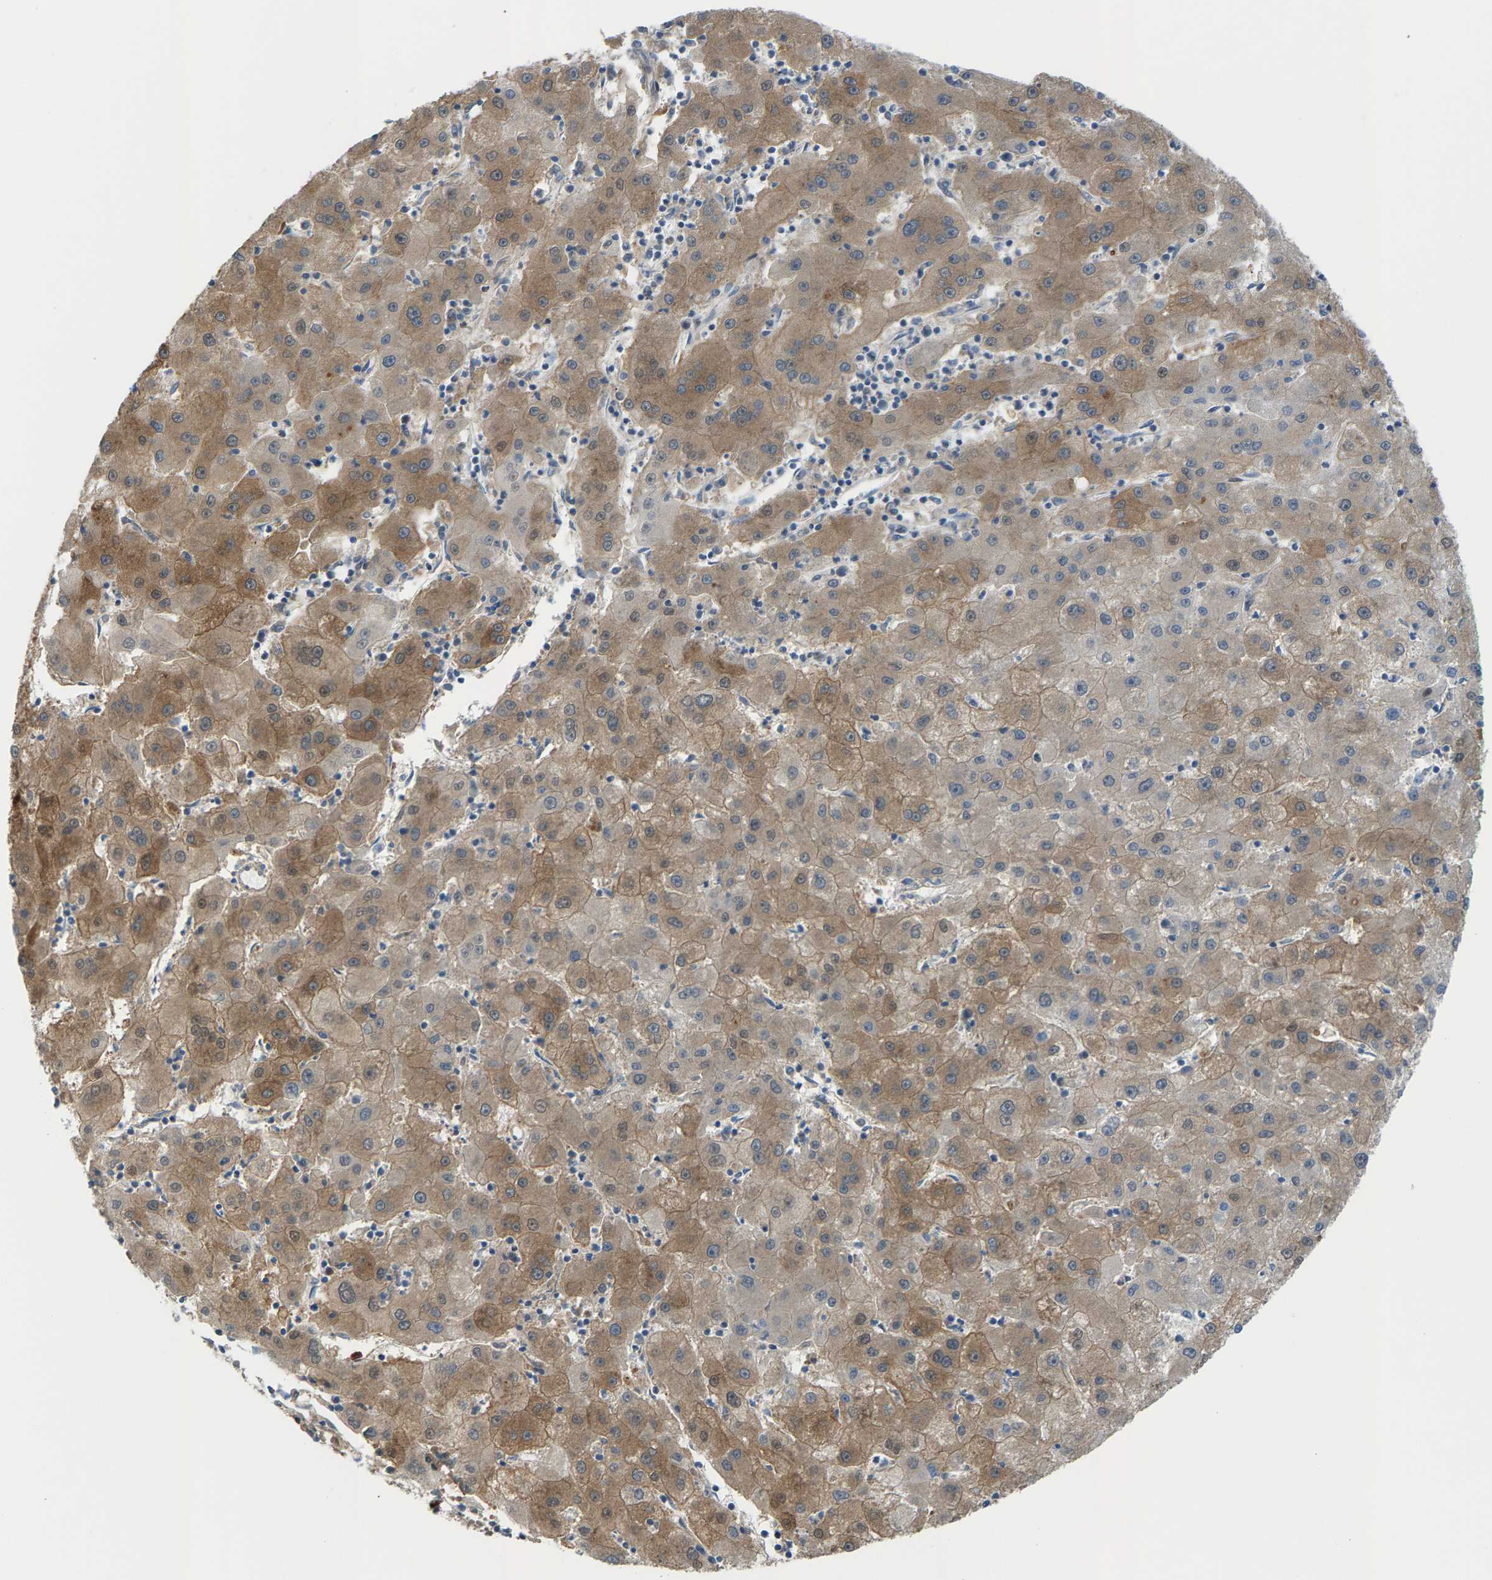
{"staining": {"intensity": "moderate", "quantity": ">75%", "location": "cytoplasmic/membranous"}, "tissue": "liver cancer", "cell_type": "Tumor cells", "image_type": "cancer", "snomed": [{"axis": "morphology", "description": "Carcinoma, Hepatocellular, NOS"}, {"axis": "topography", "description": "Liver"}], "caption": "Human hepatocellular carcinoma (liver) stained with a brown dye exhibits moderate cytoplasmic/membranous positive expression in approximately >75% of tumor cells.", "gene": "PDCL", "patient": {"sex": "male", "age": 72}}